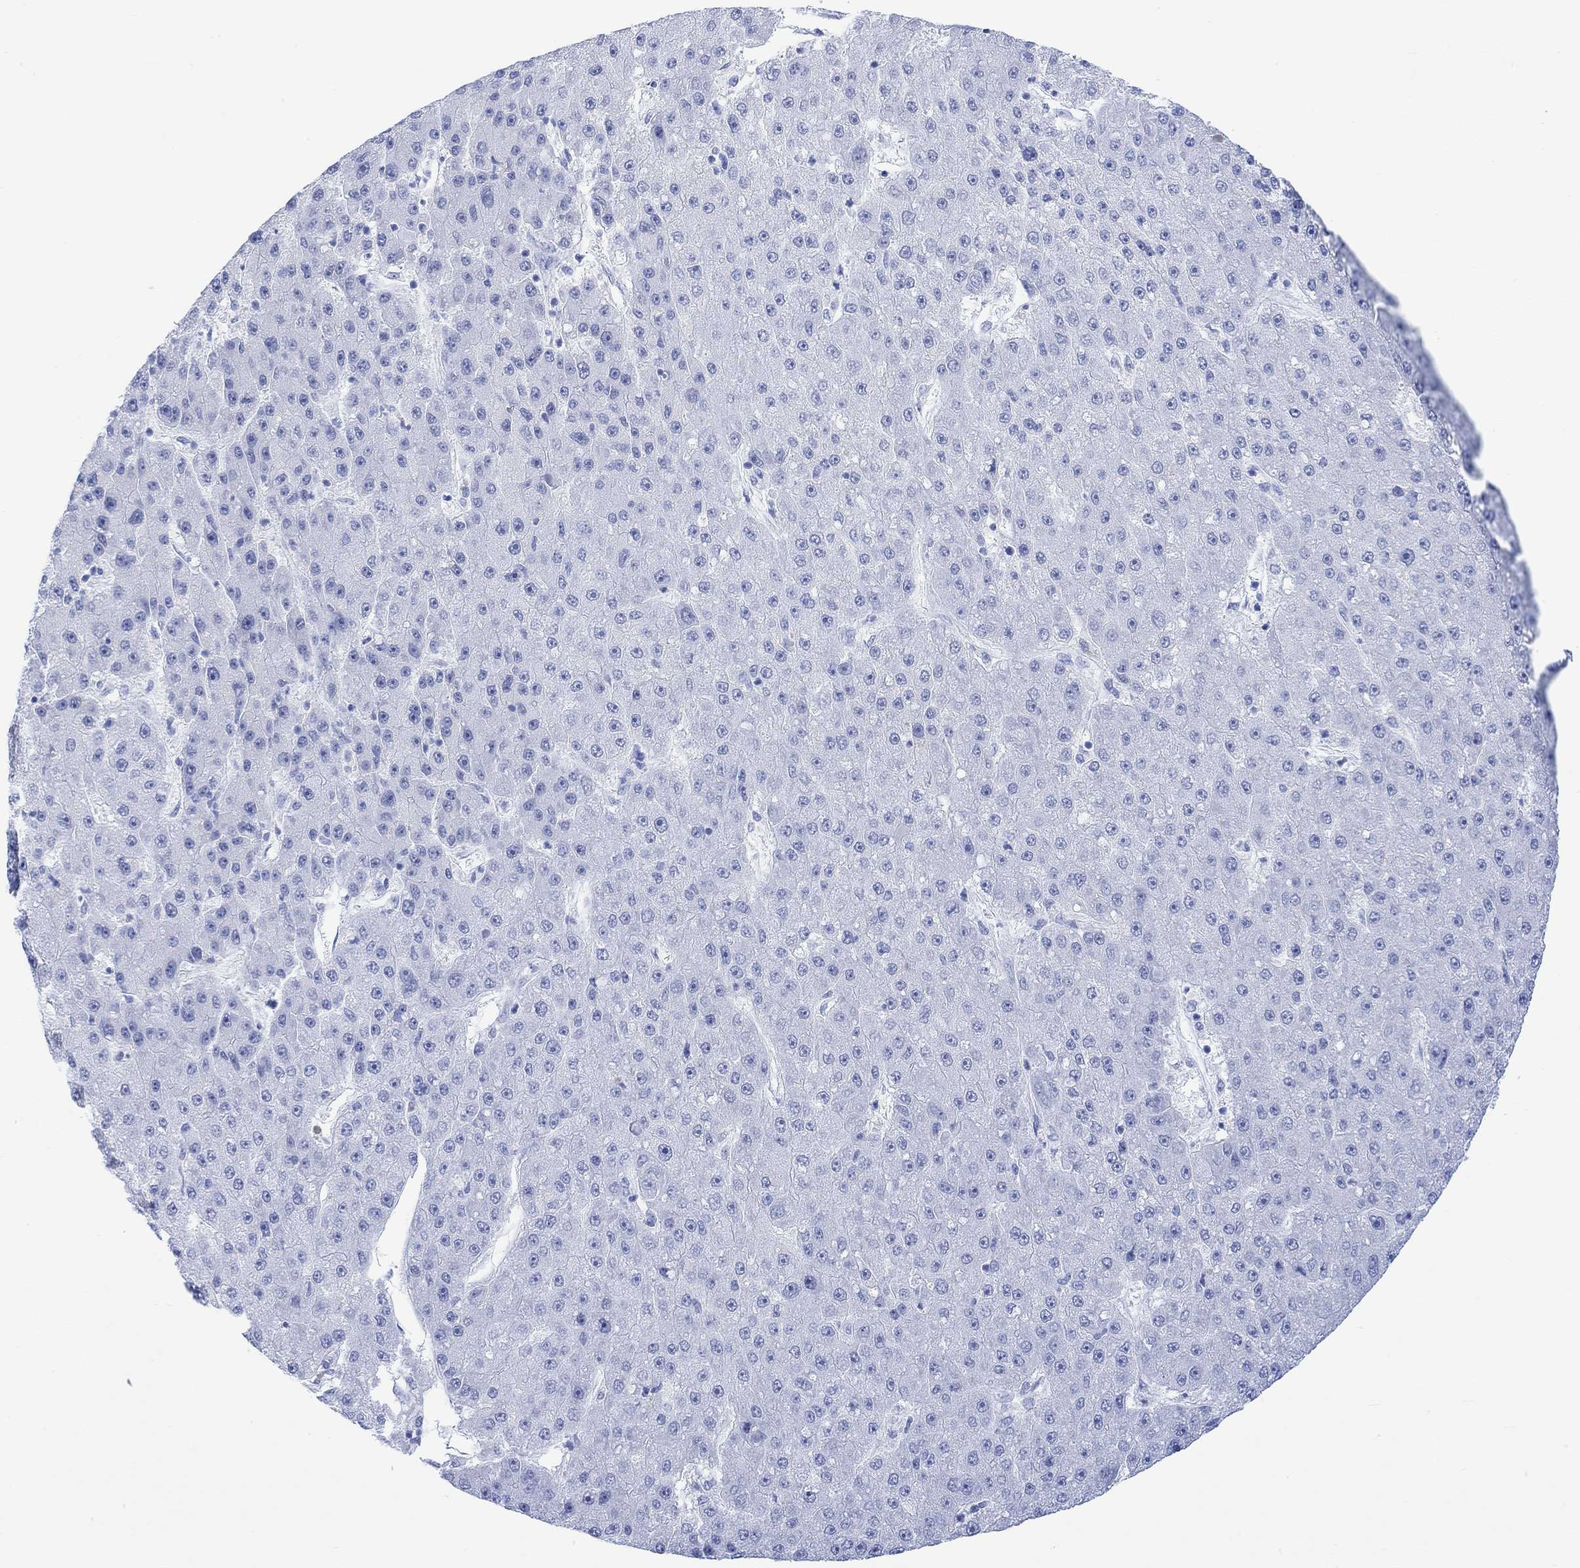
{"staining": {"intensity": "negative", "quantity": "none", "location": "none"}, "tissue": "liver cancer", "cell_type": "Tumor cells", "image_type": "cancer", "snomed": [{"axis": "morphology", "description": "Carcinoma, Hepatocellular, NOS"}, {"axis": "topography", "description": "Liver"}], "caption": "This is a histopathology image of immunohistochemistry staining of liver cancer (hepatocellular carcinoma), which shows no positivity in tumor cells. The staining is performed using DAB (3,3'-diaminobenzidine) brown chromogen with nuclei counter-stained in using hematoxylin.", "gene": "TPPP3", "patient": {"sex": "male", "age": 67}}